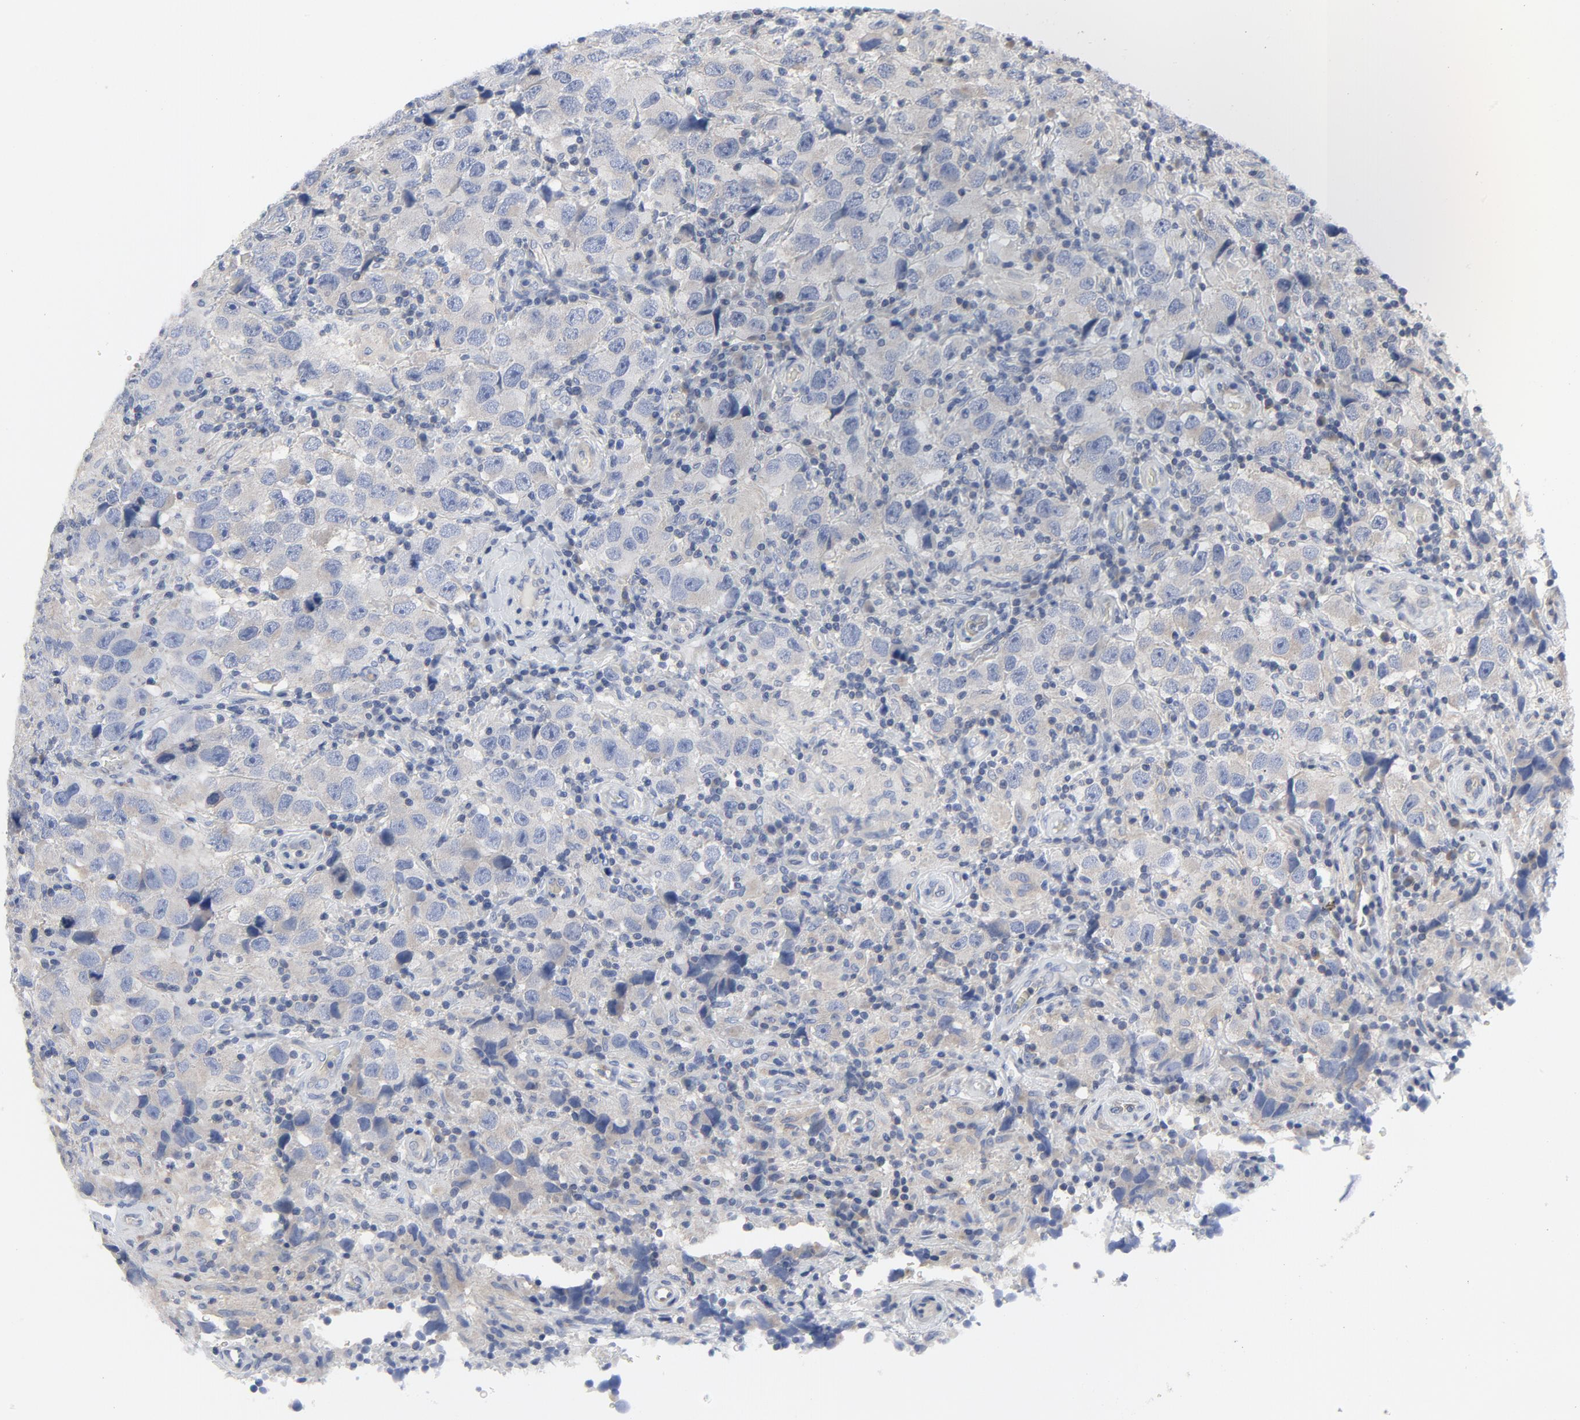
{"staining": {"intensity": "weak", "quantity": "25%-75%", "location": "cytoplasmic/membranous"}, "tissue": "testis cancer", "cell_type": "Tumor cells", "image_type": "cancer", "snomed": [{"axis": "morphology", "description": "Carcinoma, Embryonal, NOS"}, {"axis": "topography", "description": "Testis"}], "caption": "About 25%-75% of tumor cells in human testis embryonal carcinoma reveal weak cytoplasmic/membranous protein staining as visualized by brown immunohistochemical staining.", "gene": "DYNLT3", "patient": {"sex": "male", "age": 21}}